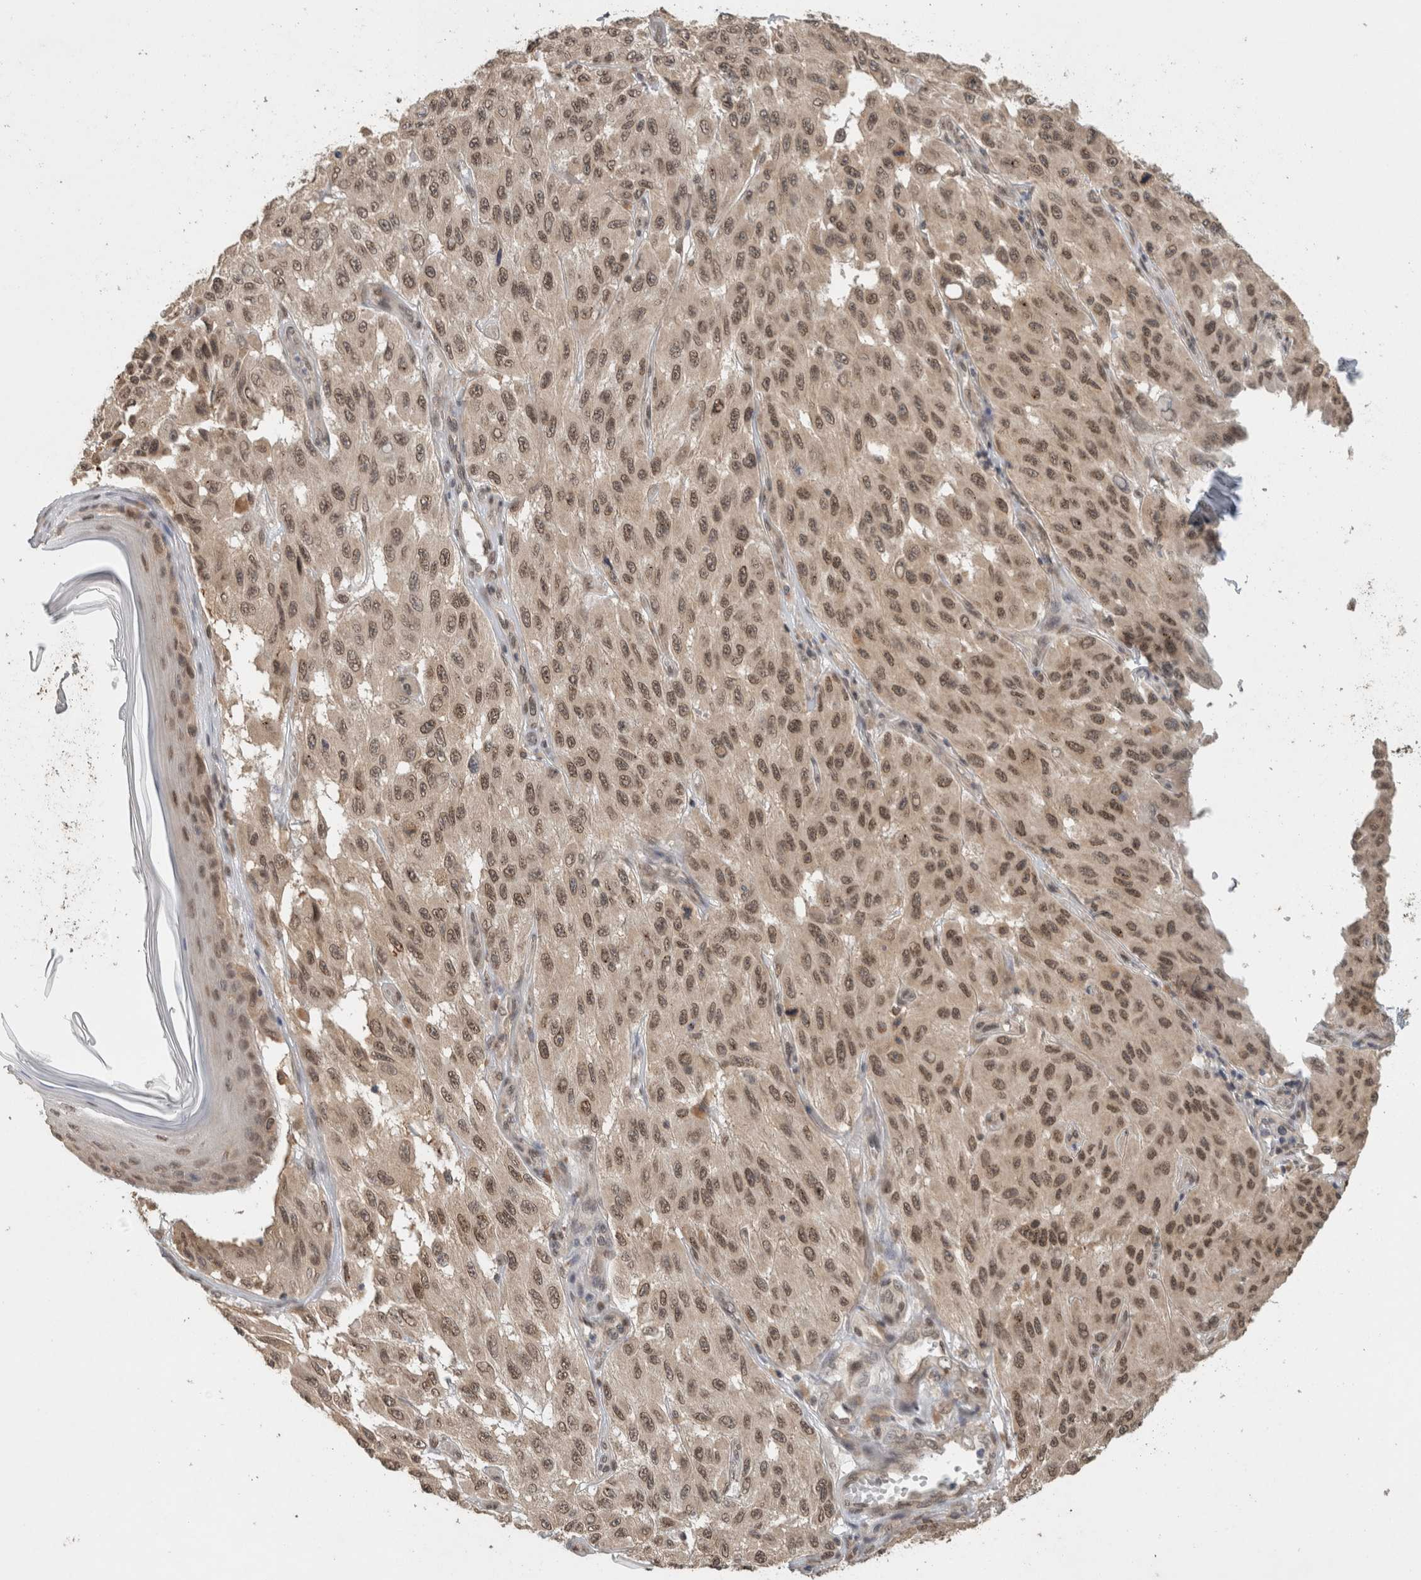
{"staining": {"intensity": "moderate", "quantity": ">75%", "location": "nuclear"}, "tissue": "melanoma", "cell_type": "Tumor cells", "image_type": "cancer", "snomed": [{"axis": "morphology", "description": "Malignant melanoma, NOS"}, {"axis": "topography", "description": "Skin"}], "caption": "A brown stain shows moderate nuclear expression of a protein in malignant melanoma tumor cells.", "gene": "C1orf21", "patient": {"sex": "male", "age": 30}}